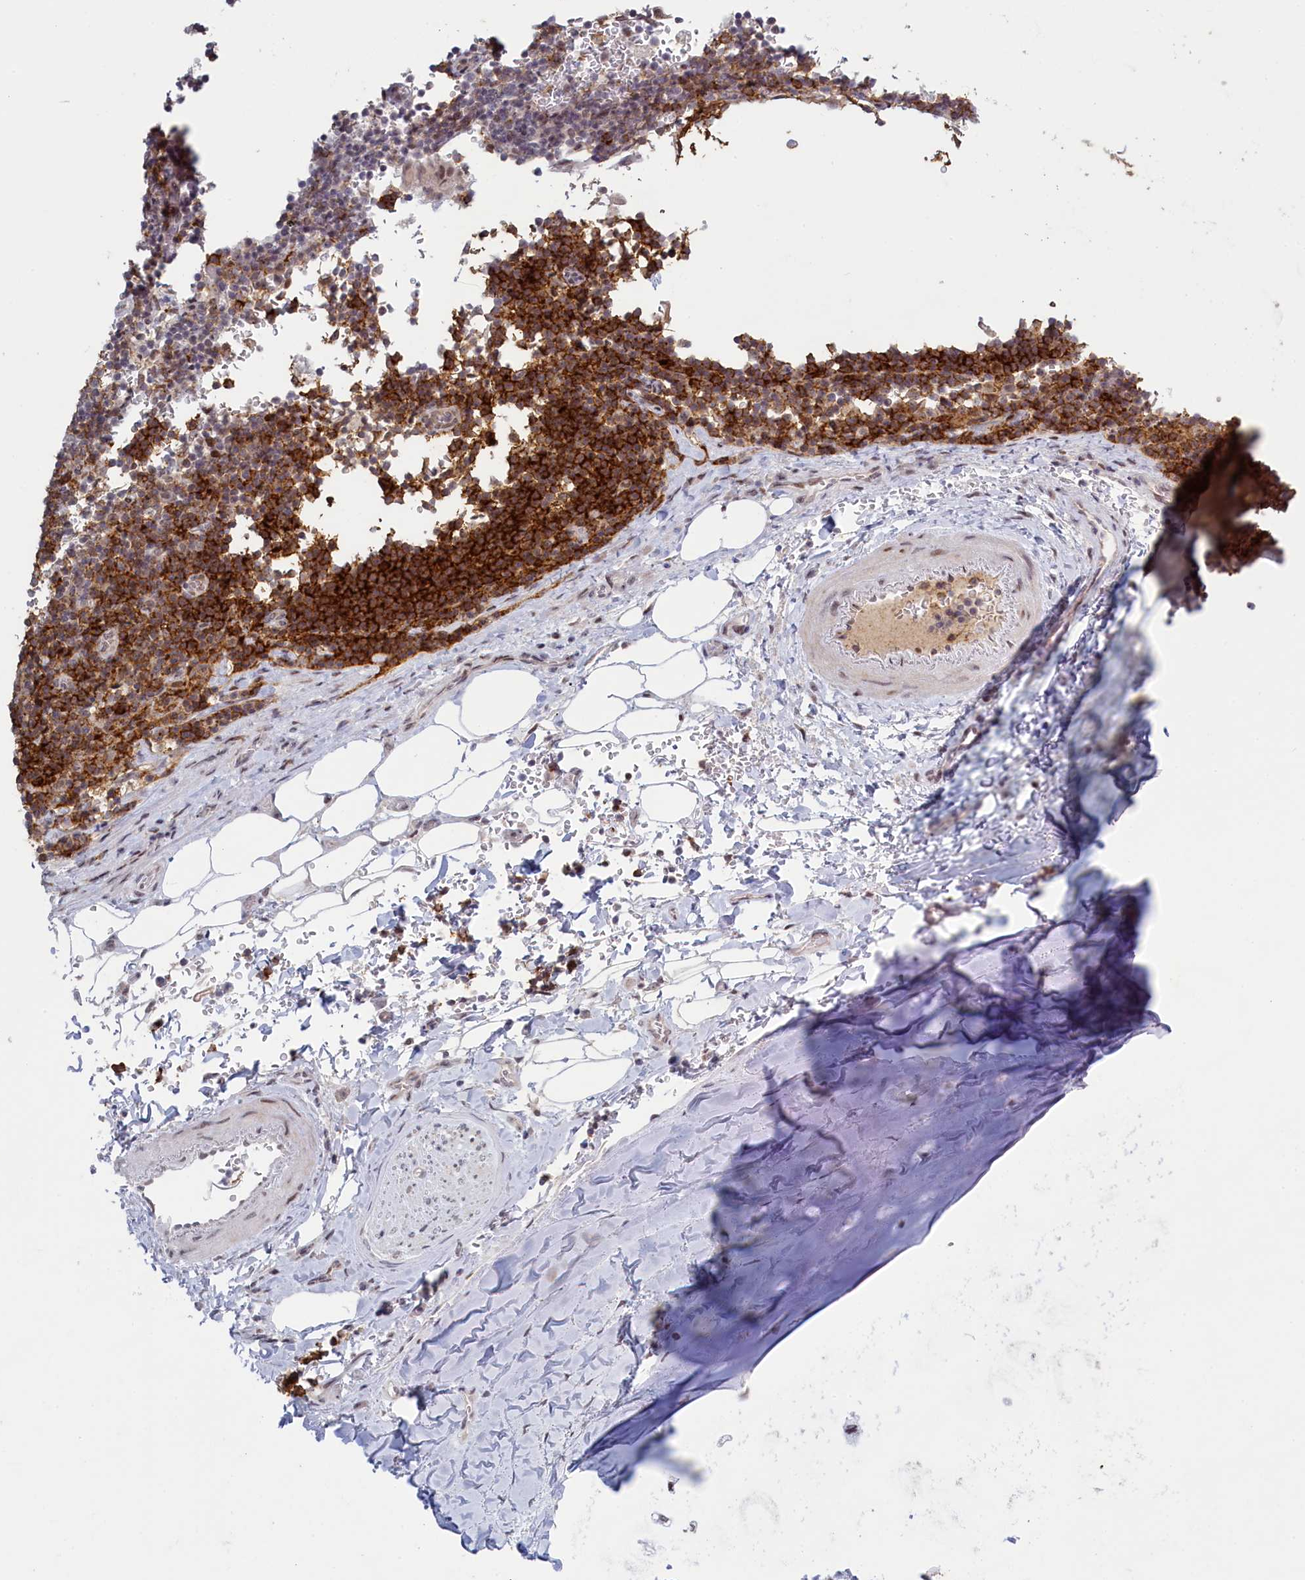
{"staining": {"intensity": "negative", "quantity": "none", "location": "none"}, "tissue": "adipose tissue", "cell_type": "Adipocytes", "image_type": "normal", "snomed": [{"axis": "morphology", "description": "Normal tissue, NOS"}, {"axis": "topography", "description": "Lymph node"}, {"axis": "topography", "description": "Cartilage tissue"}, {"axis": "topography", "description": "Bronchus"}], "caption": "DAB (3,3'-diaminobenzidine) immunohistochemical staining of benign human adipose tissue reveals no significant staining in adipocytes.", "gene": "ATF7IP2", "patient": {"sex": "male", "age": 63}}